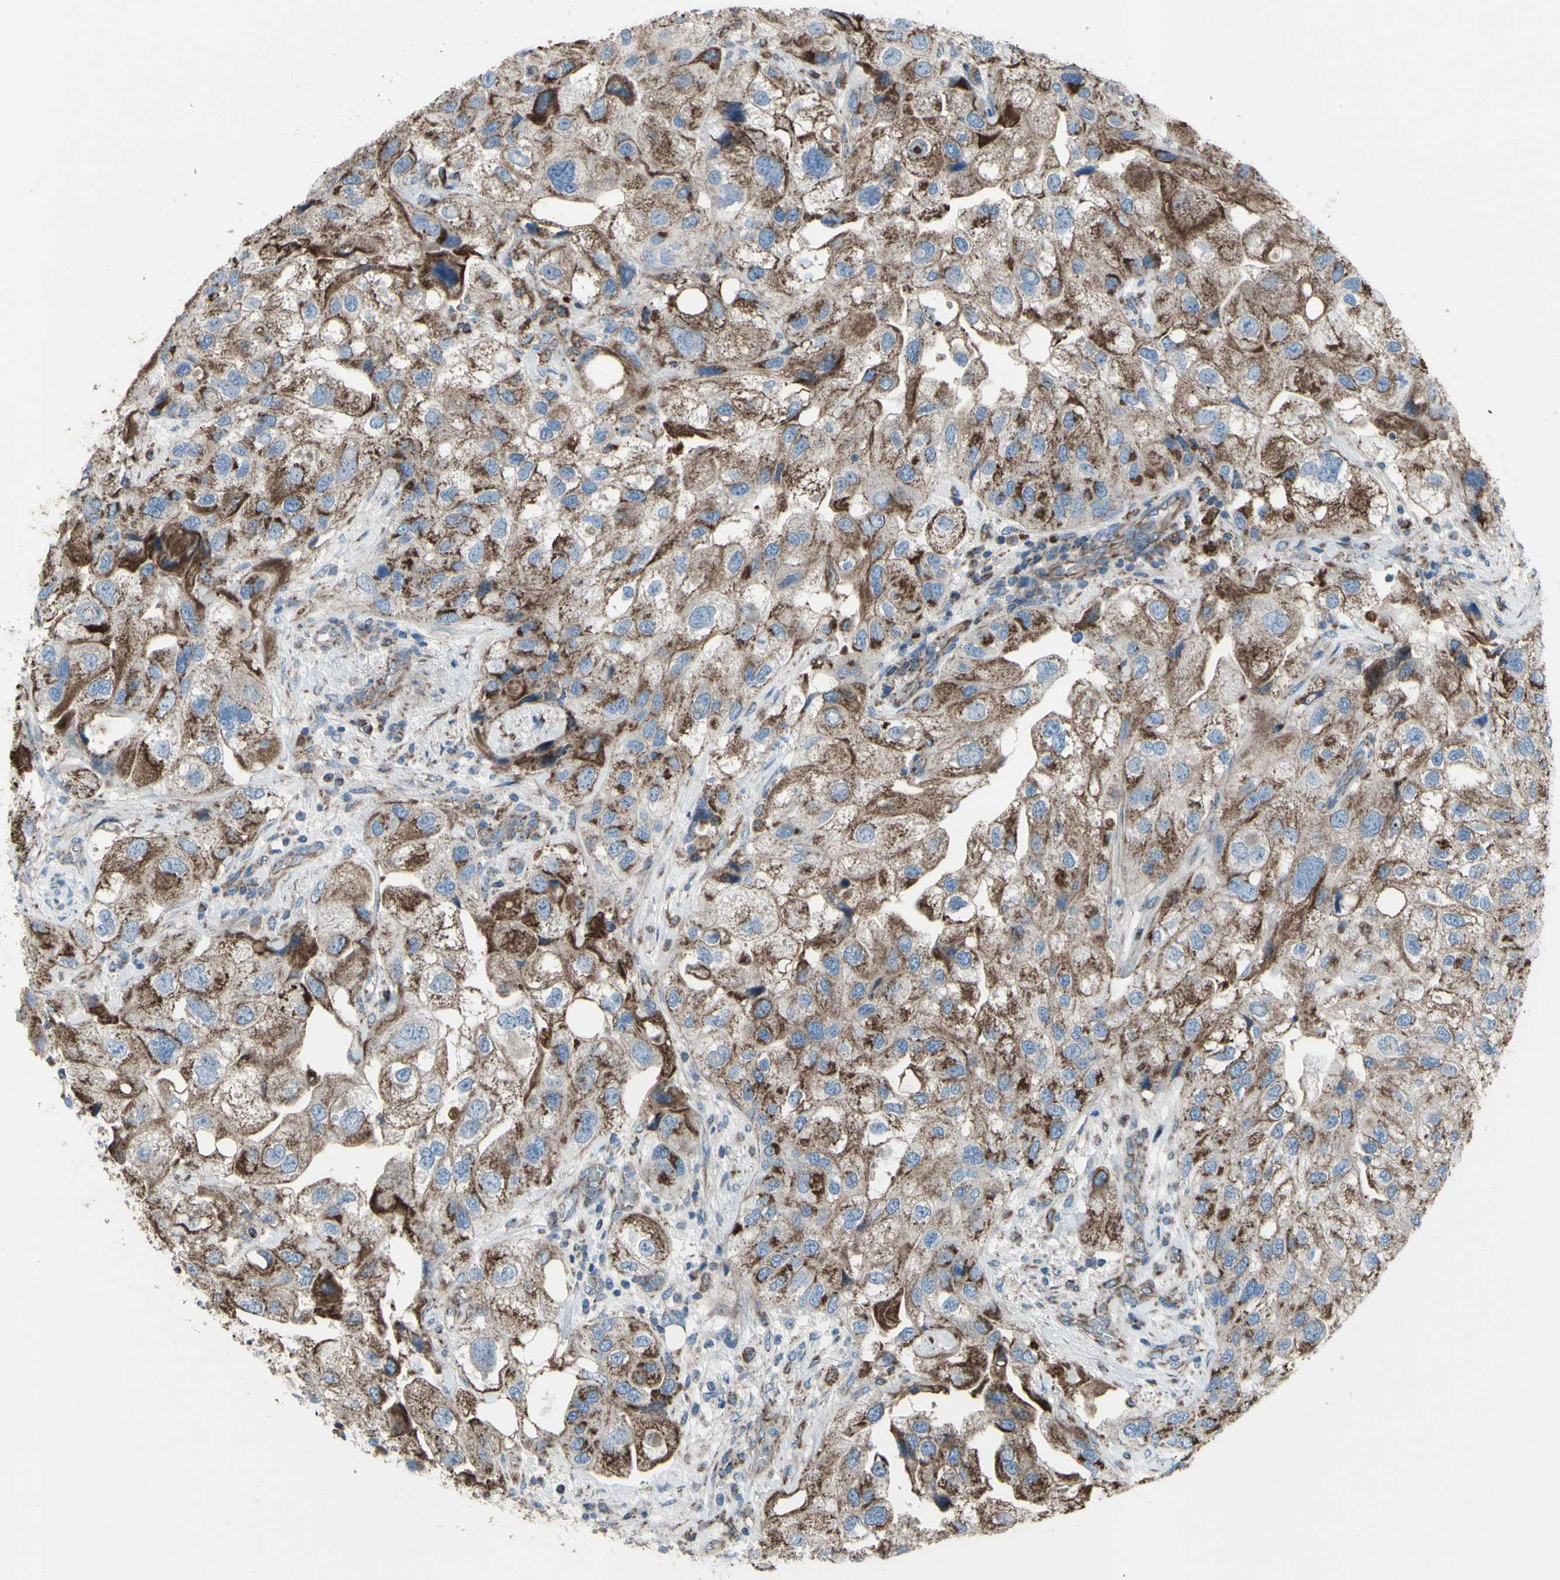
{"staining": {"intensity": "moderate", "quantity": ">75%", "location": "cytoplasmic/membranous"}, "tissue": "urothelial cancer", "cell_type": "Tumor cells", "image_type": "cancer", "snomed": [{"axis": "morphology", "description": "Urothelial carcinoma, High grade"}, {"axis": "topography", "description": "Urinary bladder"}], "caption": "Urothelial carcinoma (high-grade) stained with IHC reveals moderate cytoplasmic/membranous expression in approximately >75% of tumor cells.", "gene": "EMC7", "patient": {"sex": "female", "age": 64}}